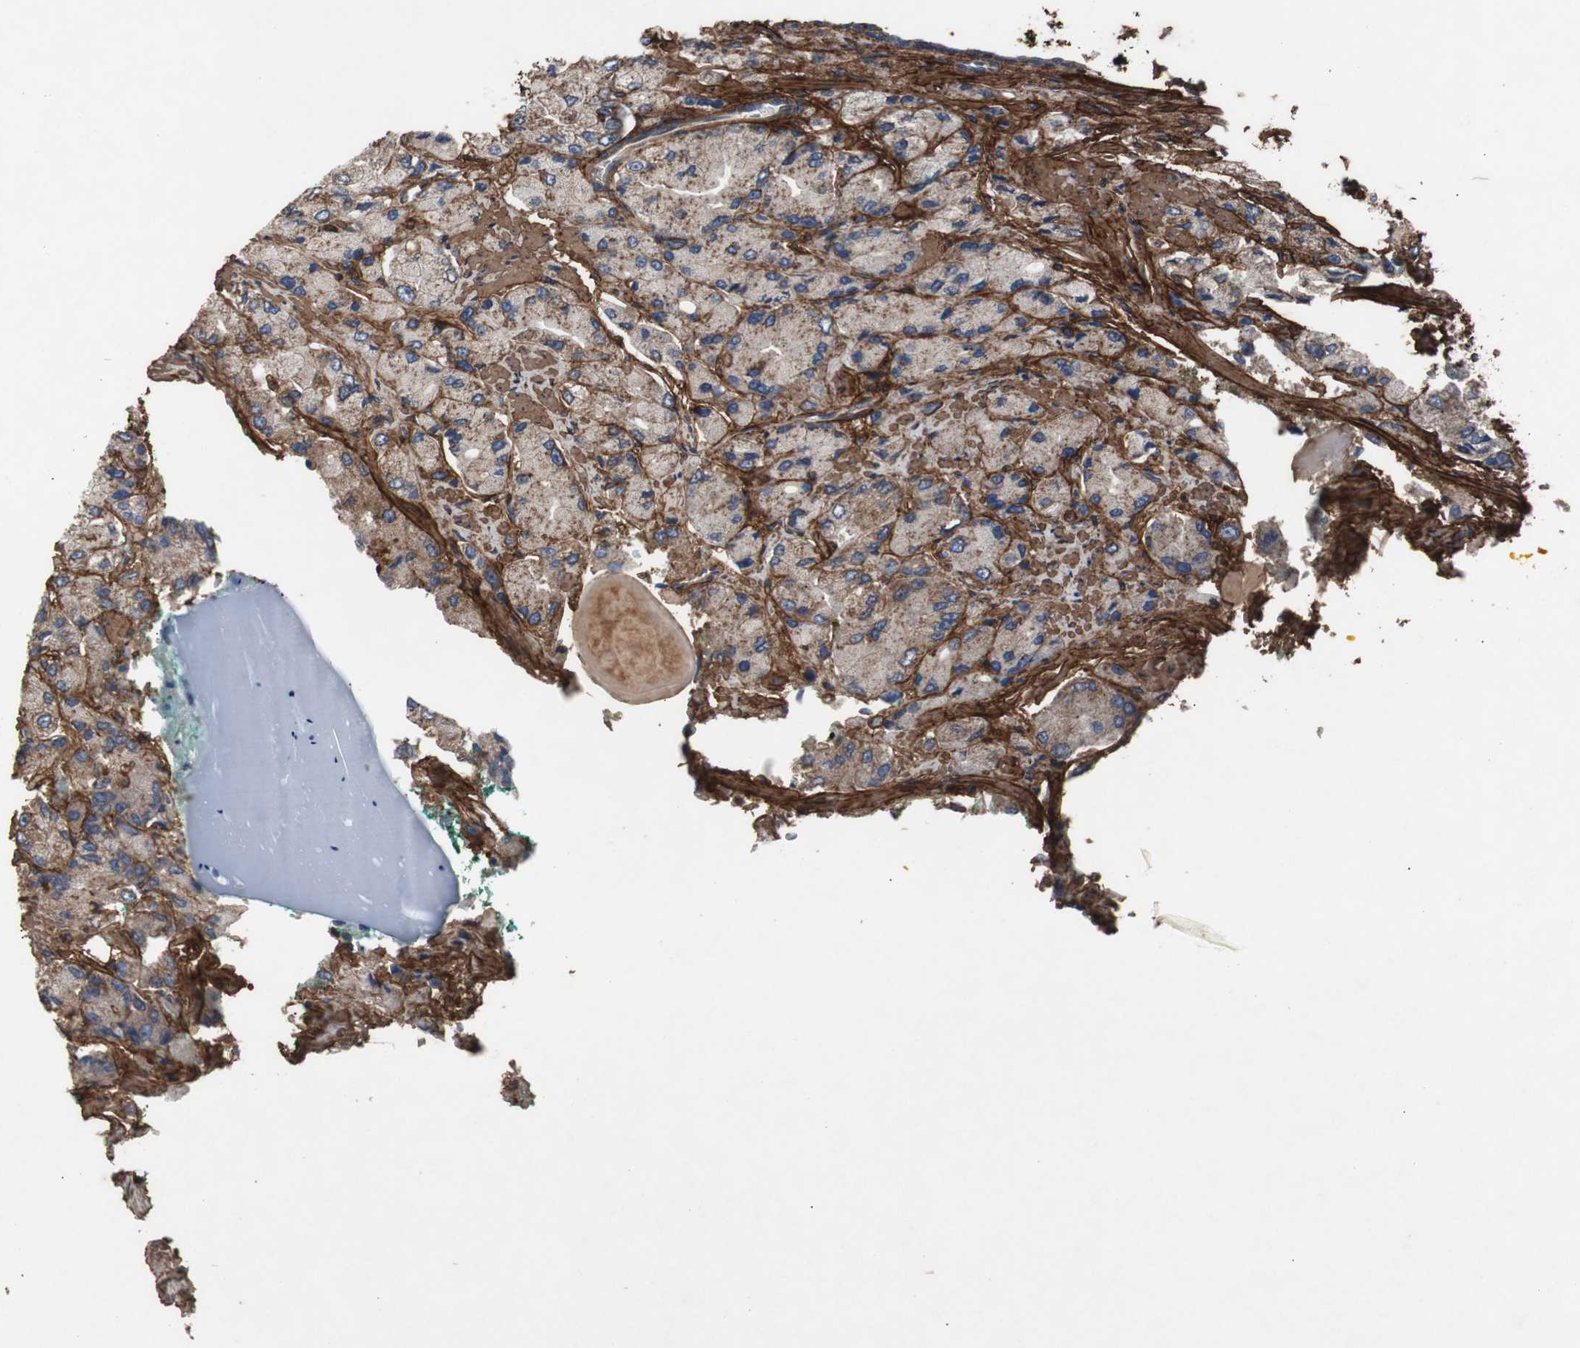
{"staining": {"intensity": "weak", "quantity": ">75%", "location": "cytoplasmic/membranous"}, "tissue": "prostate cancer", "cell_type": "Tumor cells", "image_type": "cancer", "snomed": [{"axis": "morphology", "description": "Adenocarcinoma, High grade"}, {"axis": "topography", "description": "Prostate"}], "caption": "A brown stain labels weak cytoplasmic/membranous positivity of a protein in high-grade adenocarcinoma (prostate) tumor cells. (IHC, brightfield microscopy, high magnification).", "gene": "COL6A2", "patient": {"sex": "male", "age": 58}}